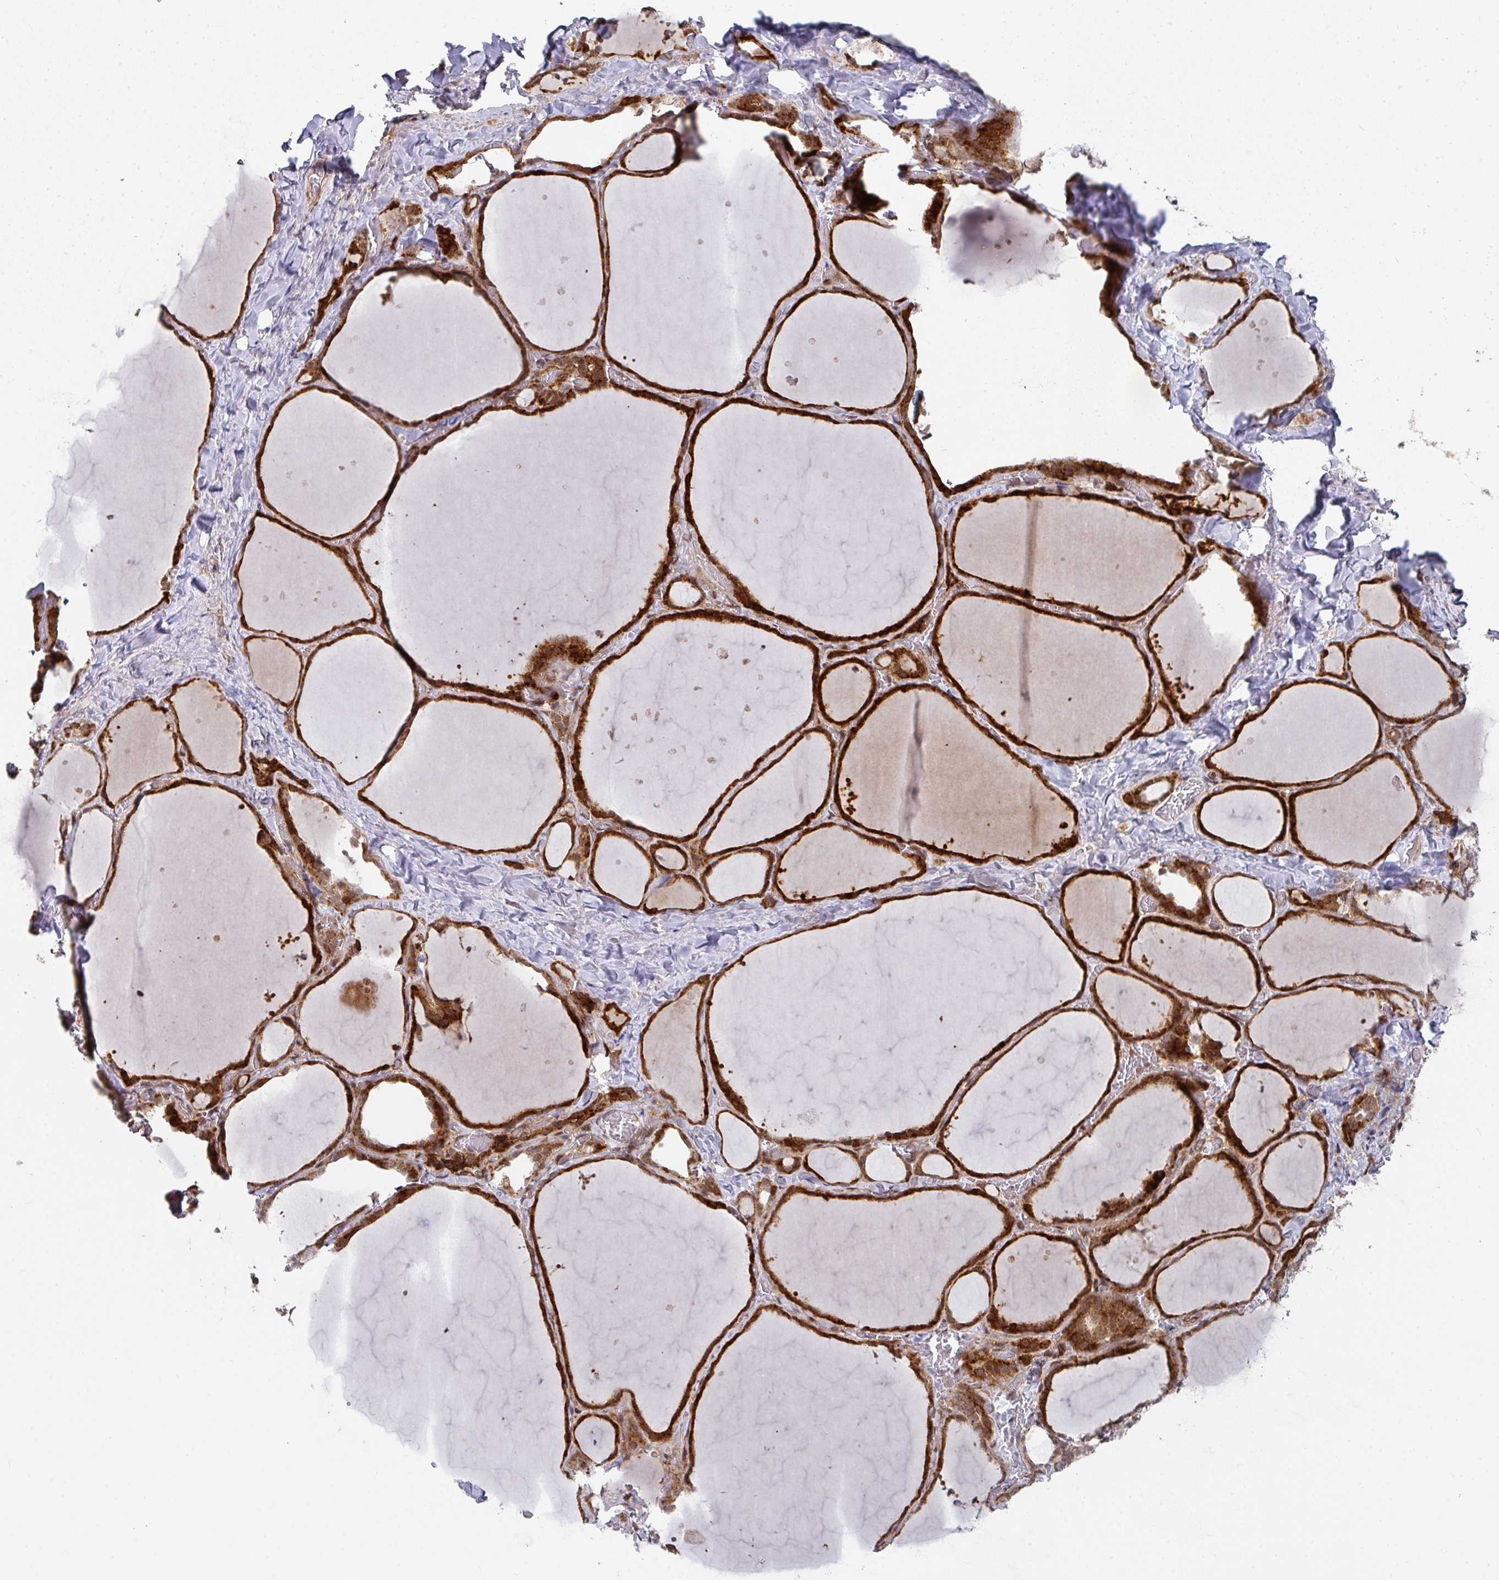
{"staining": {"intensity": "strong", "quantity": ">75%", "location": "cytoplasmic/membranous,nuclear"}, "tissue": "thyroid gland", "cell_type": "Glandular cells", "image_type": "normal", "snomed": [{"axis": "morphology", "description": "Normal tissue, NOS"}, {"axis": "topography", "description": "Thyroid gland"}], "caption": "Immunohistochemistry (IHC) (DAB) staining of unremarkable human thyroid gland reveals strong cytoplasmic/membranous,nuclear protein staining in about >75% of glandular cells. (DAB IHC, brown staining for protein, blue staining for nuclei).", "gene": "RBBP5", "patient": {"sex": "female", "age": 36}}